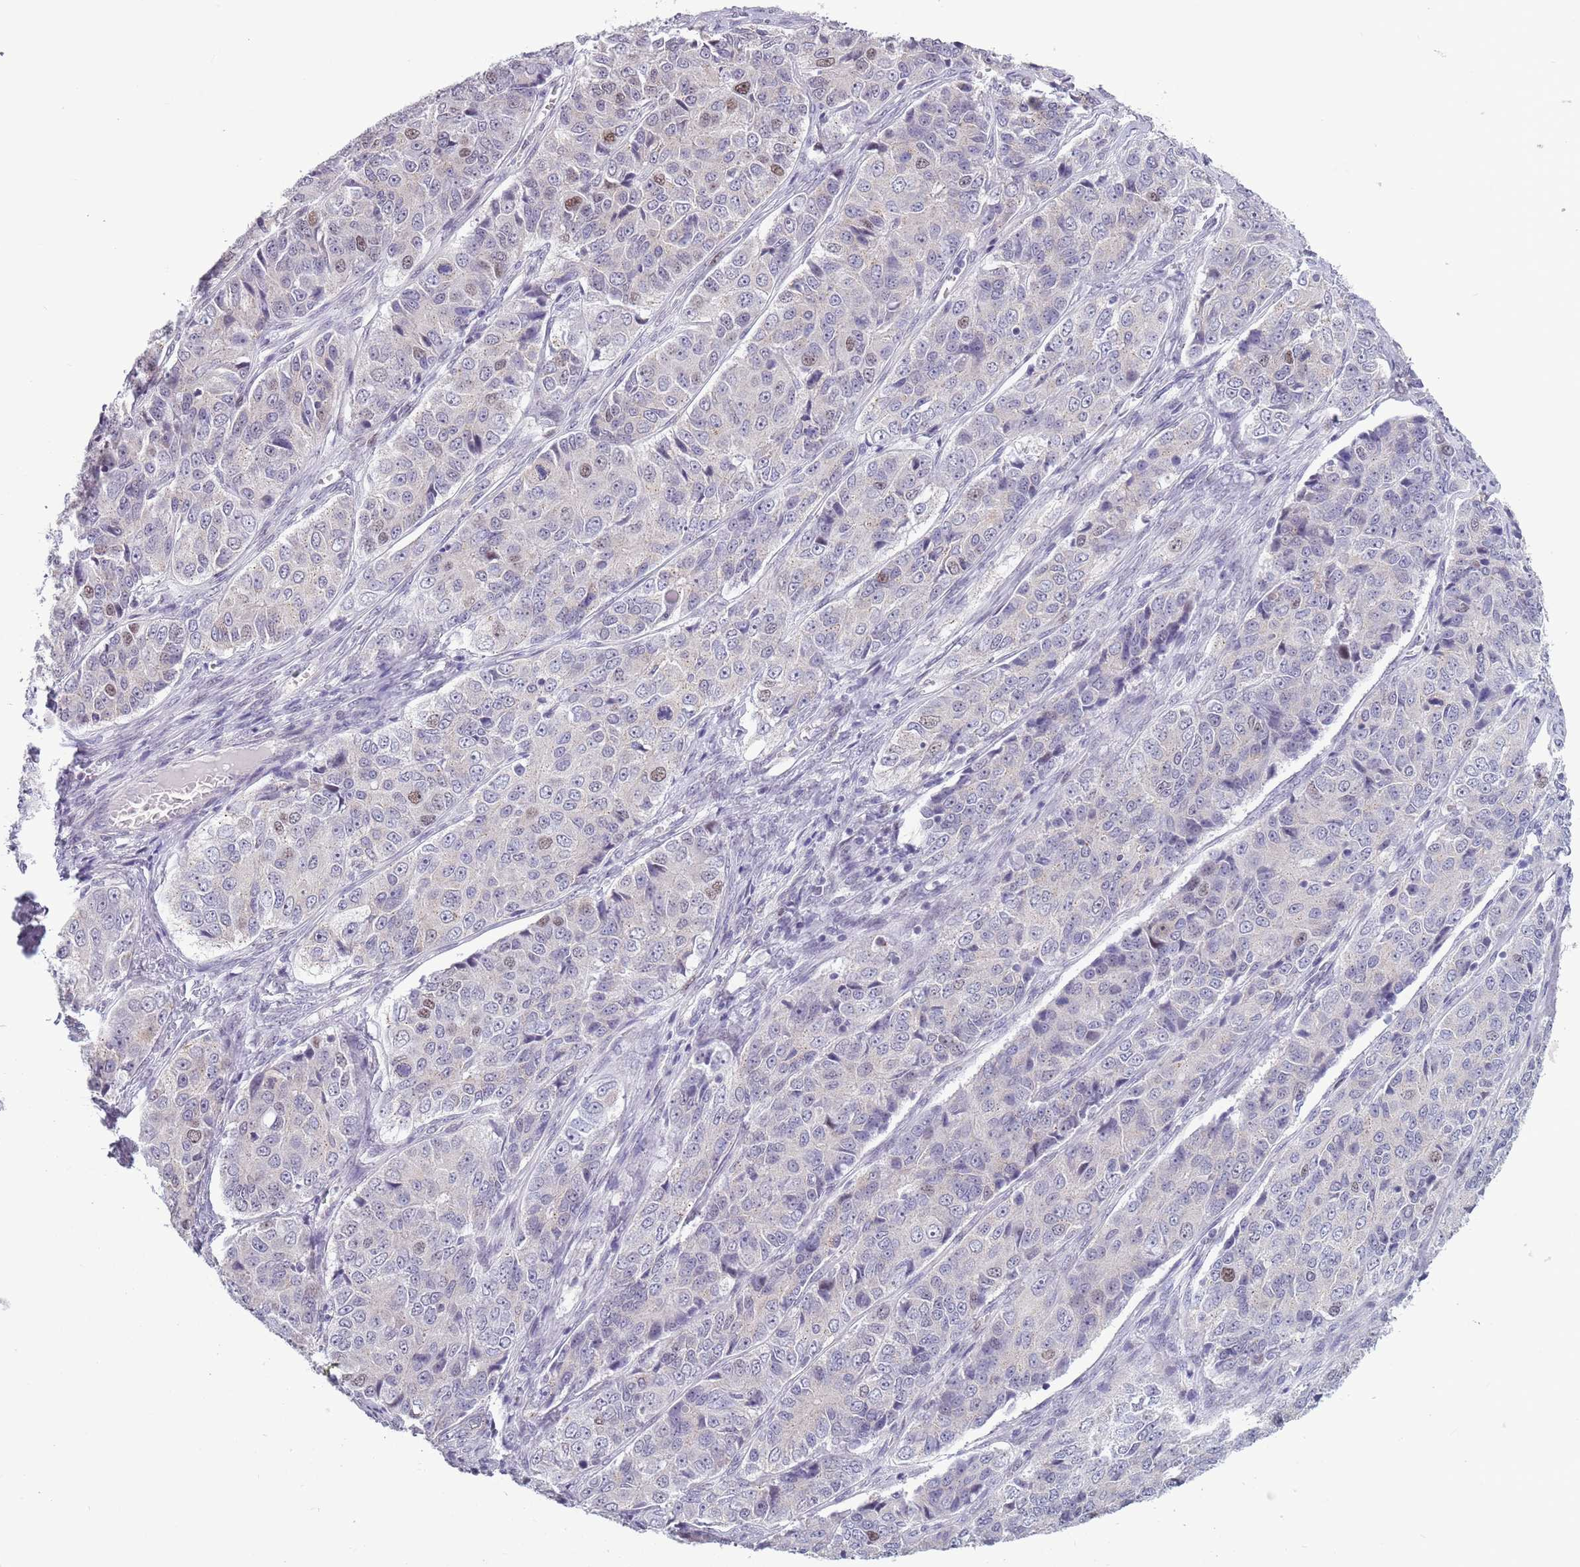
{"staining": {"intensity": "weak", "quantity": "<25%", "location": "nuclear"}, "tissue": "ovarian cancer", "cell_type": "Tumor cells", "image_type": "cancer", "snomed": [{"axis": "morphology", "description": "Carcinoma, endometroid"}, {"axis": "topography", "description": "Ovary"}], "caption": "Immunohistochemistry histopathology image of neoplastic tissue: ovarian endometroid carcinoma stained with DAB (3,3'-diaminobenzidine) reveals no significant protein positivity in tumor cells. (DAB IHC visualized using brightfield microscopy, high magnification).", "gene": "ZKSCAN2", "patient": {"sex": "female", "age": 51}}